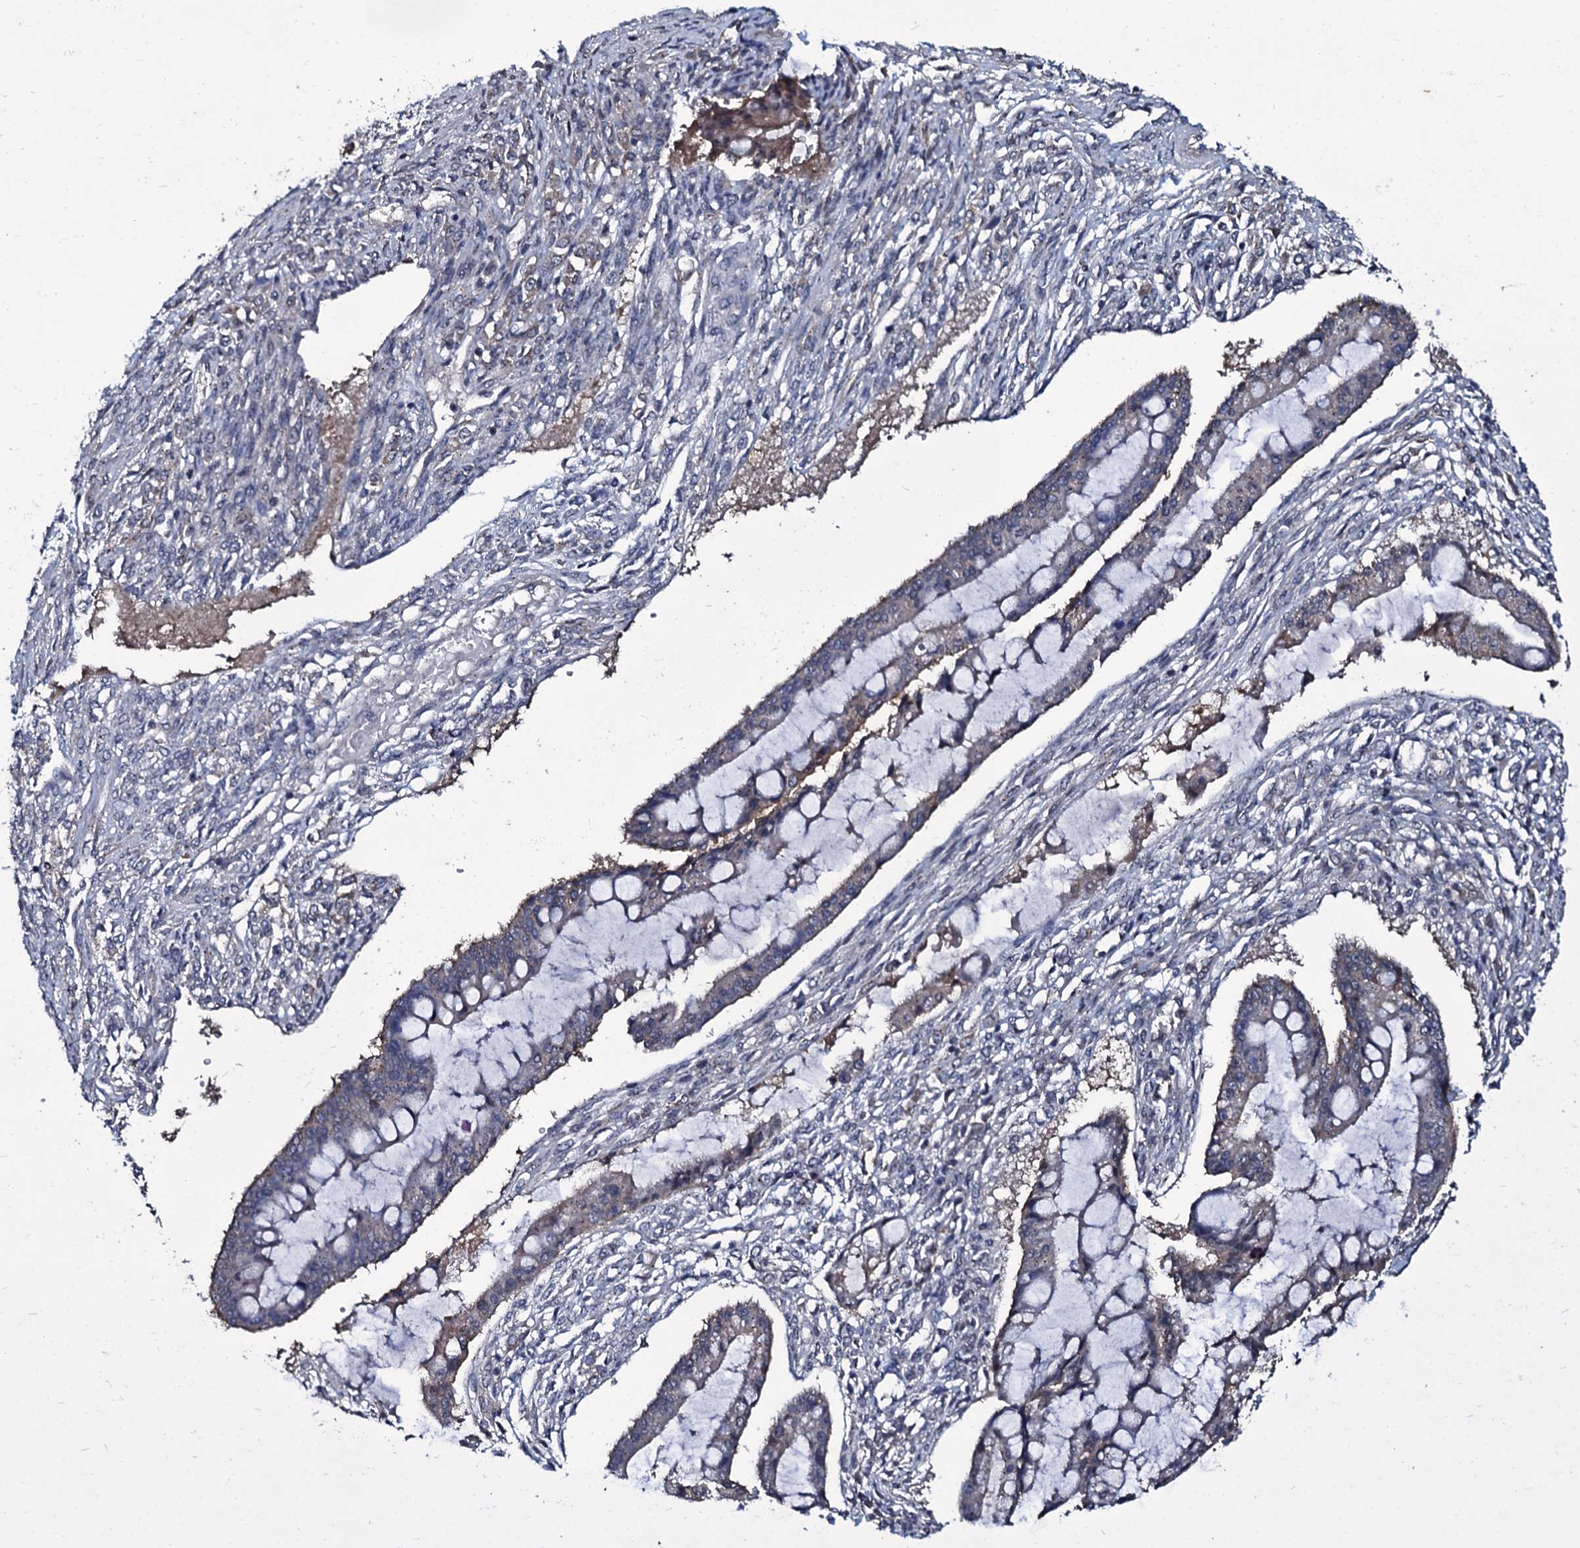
{"staining": {"intensity": "weak", "quantity": "25%-75%", "location": "cytoplasmic/membranous"}, "tissue": "ovarian cancer", "cell_type": "Tumor cells", "image_type": "cancer", "snomed": [{"axis": "morphology", "description": "Cystadenocarcinoma, mucinous, NOS"}, {"axis": "topography", "description": "Ovary"}], "caption": "Ovarian mucinous cystadenocarcinoma stained with DAB (3,3'-diaminobenzidine) immunohistochemistry reveals low levels of weak cytoplasmic/membranous positivity in approximately 25%-75% of tumor cells.", "gene": "USPL1", "patient": {"sex": "female", "age": 73}}